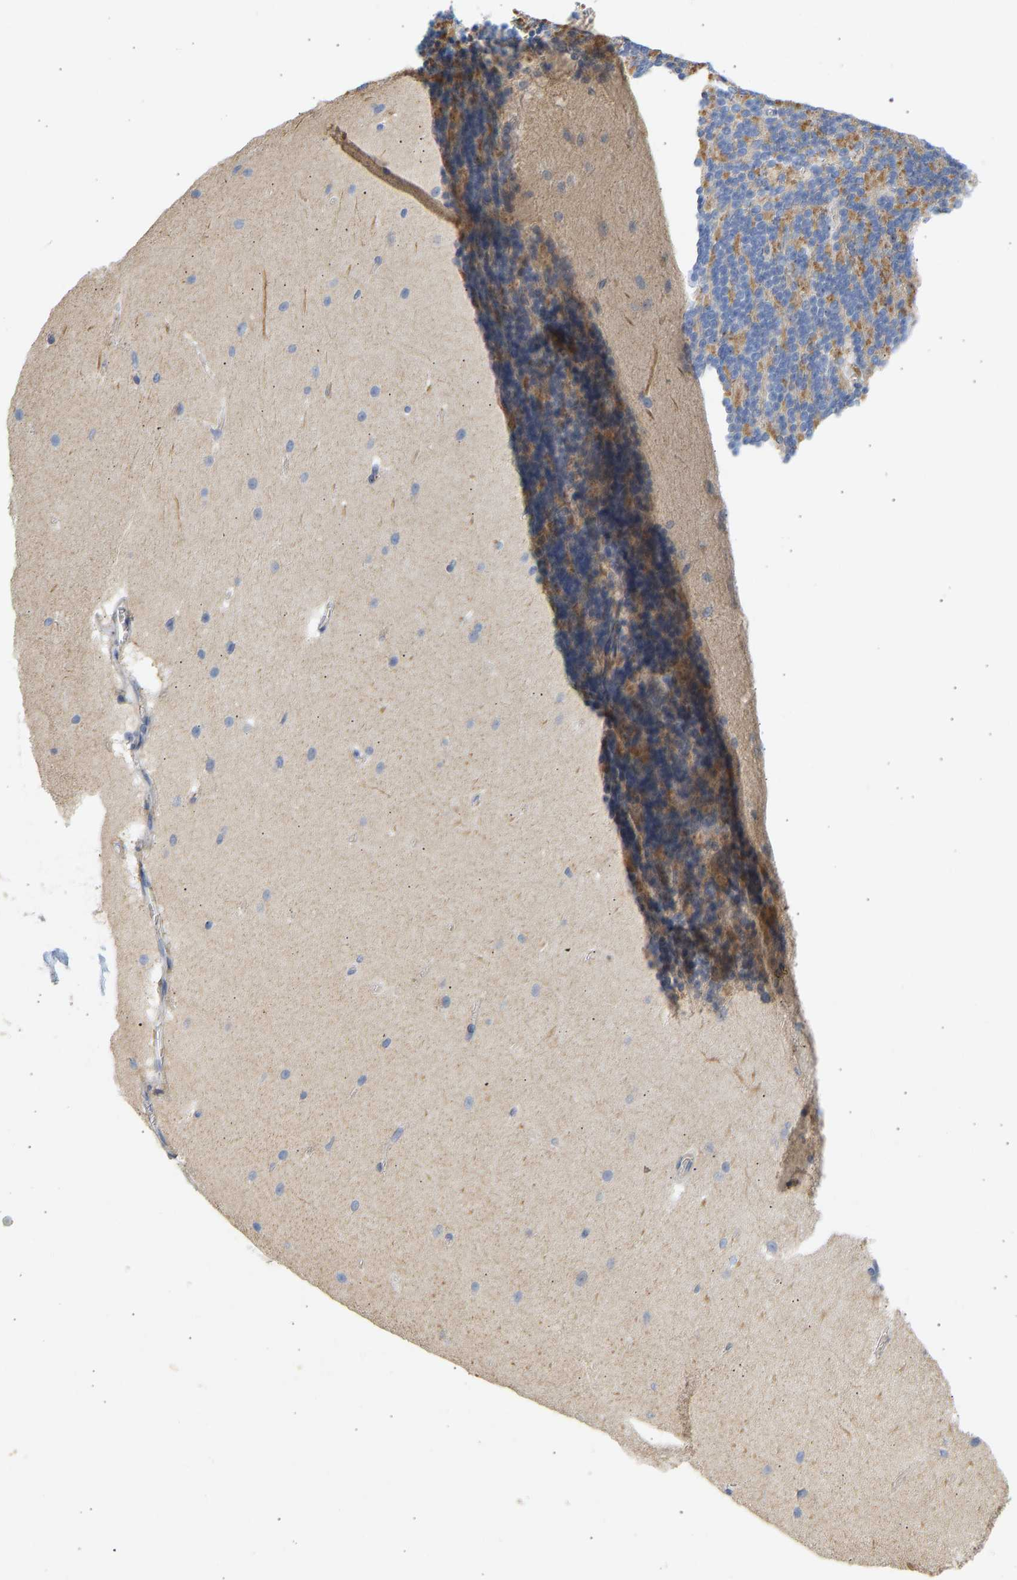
{"staining": {"intensity": "moderate", "quantity": "<25%", "location": "cytoplasmic/membranous"}, "tissue": "cerebellum", "cell_type": "Cells in granular layer", "image_type": "normal", "snomed": [{"axis": "morphology", "description": "Normal tissue, NOS"}, {"axis": "topography", "description": "Cerebellum"}], "caption": "Benign cerebellum demonstrates moderate cytoplasmic/membranous staining in approximately <25% of cells in granular layer (DAB (3,3'-diaminobenzidine) = brown stain, brightfield microscopy at high magnification)..", "gene": "BVES", "patient": {"sex": "female", "age": 19}}